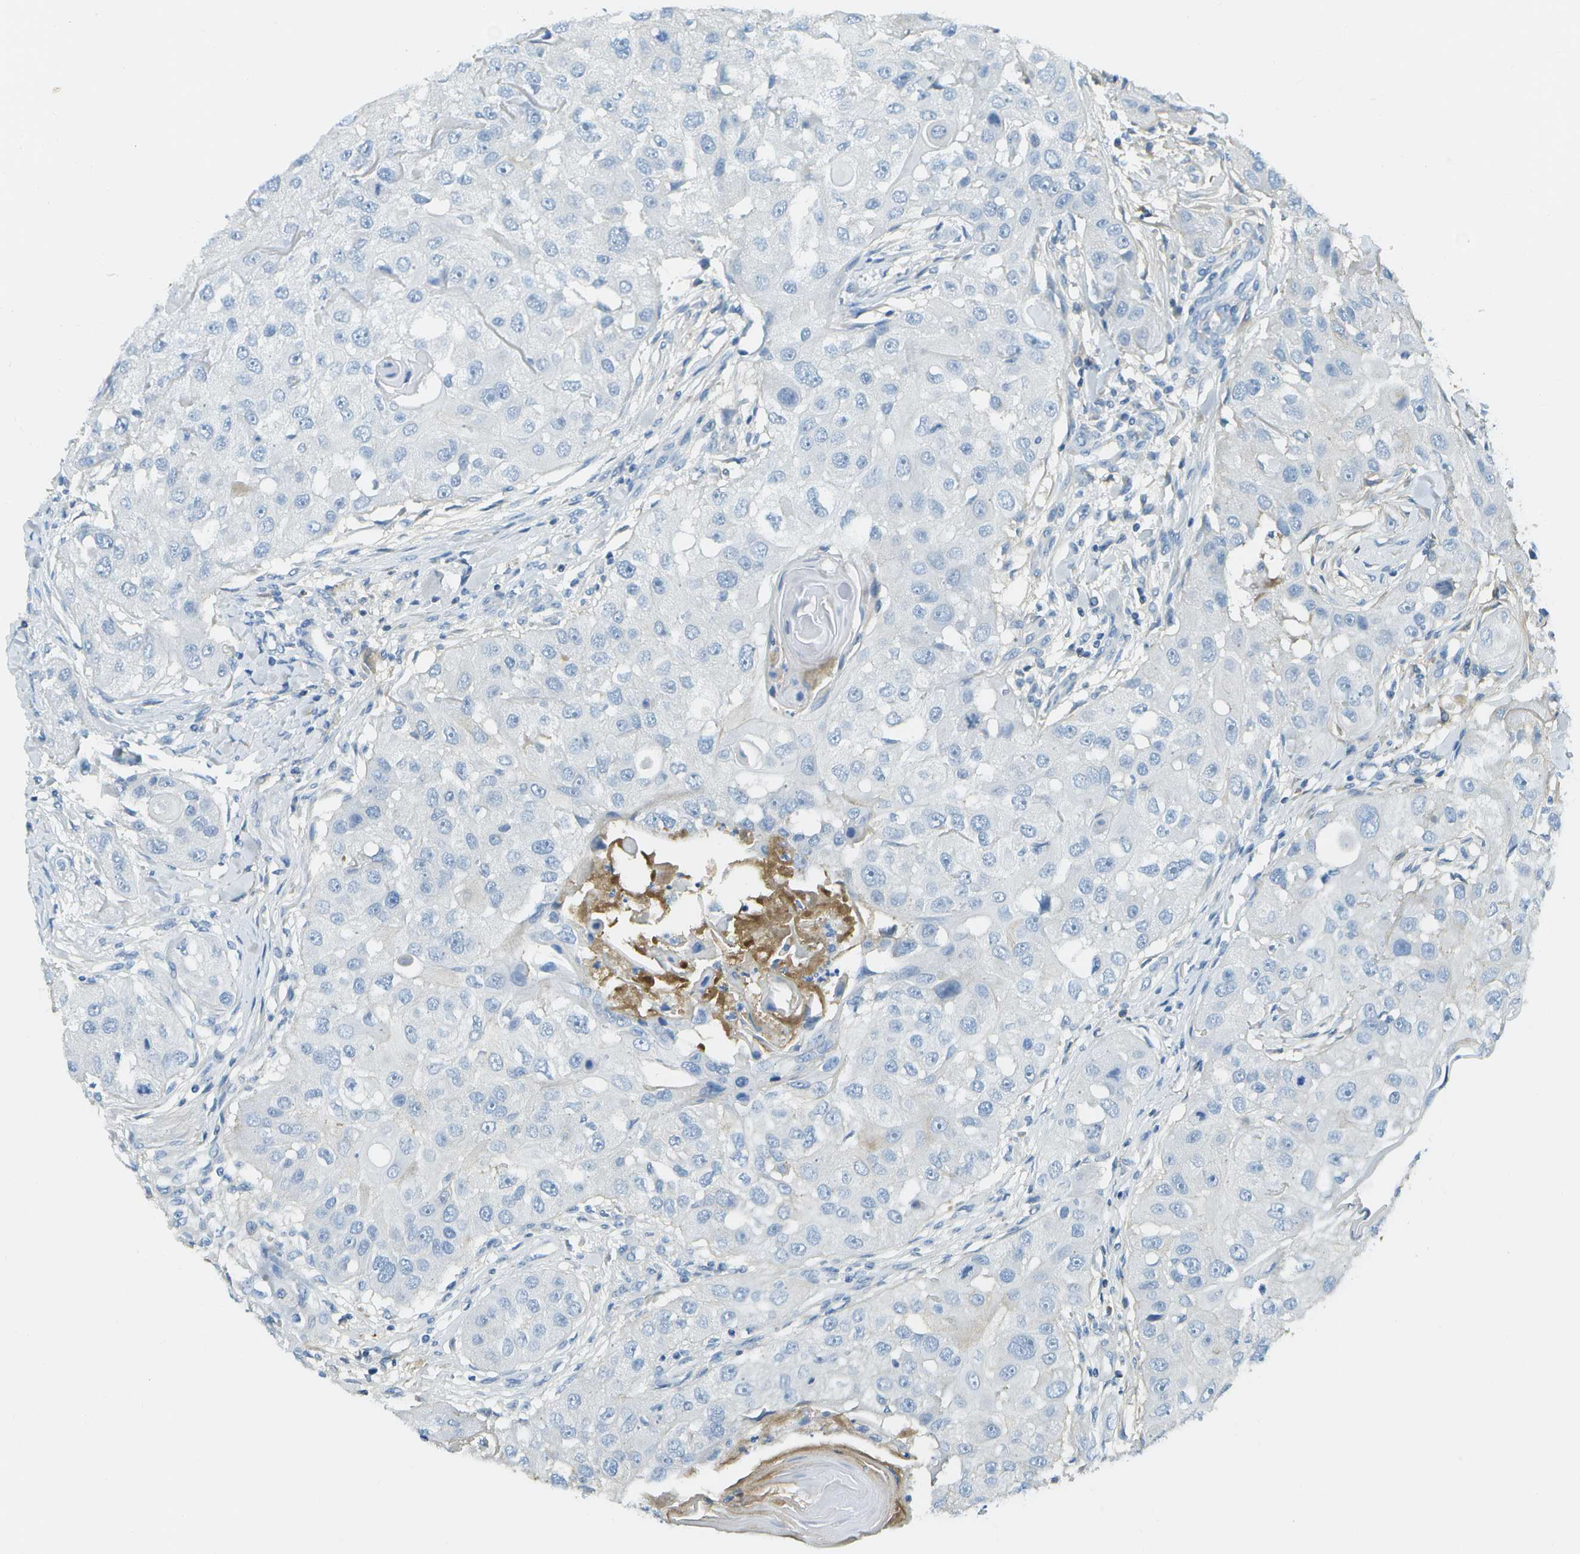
{"staining": {"intensity": "negative", "quantity": "none", "location": "none"}, "tissue": "head and neck cancer", "cell_type": "Tumor cells", "image_type": "cancer", "snomed": [{"axis": "morphology", "description": "Normal tissue, NOS"}, {"axis": "morphology", "description": "Squamous cell carcinoma, NOS"}, {"axis": "topography", "description": "Skeletal muscle"}, {"axis": "topography", "description": "Head-Neck"}], "caption": "Immunohistochemical staining of human squamous cell carcinoma (head and neck) exhibits no significant staining in tumor cells.", "gene": "C1S", "patient": {"sex": "male", "age": 51}}